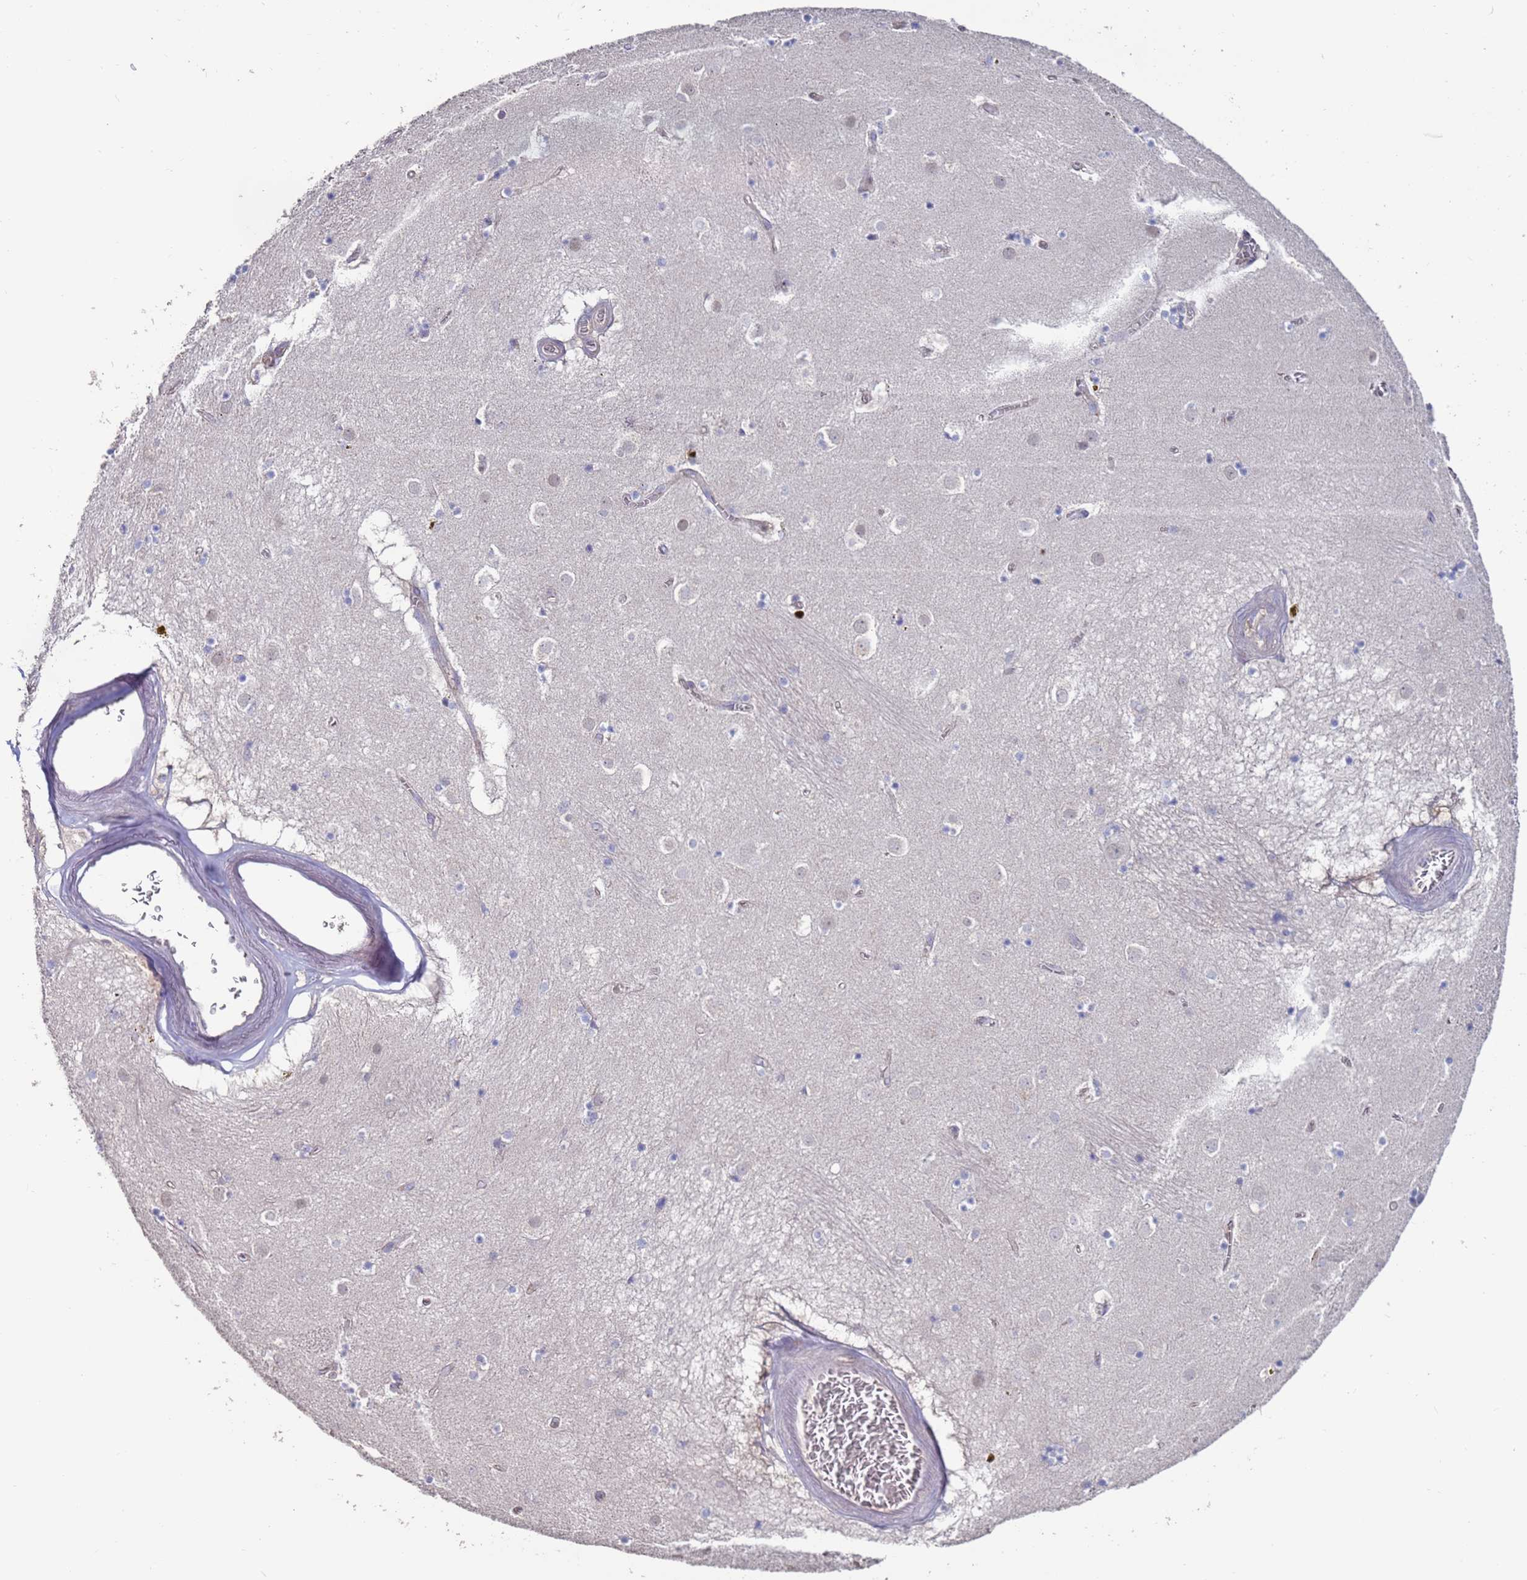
{"staining": {"intensity": "negative", "quantity": "none", "location": "none"}, "tissue": "caudate", "cell_type": "Glial cells", "image_type": "normal", "snomed": [{"axis": "morphology", "description": "Normal tissue, NOS"}, {"axis": "topography", "description": "Lateral ventricle wall"}], "caption": "Protein analysis of benign caudate displays no significant positivity in glial cells. (DAB IHC with hematoxylin counter stain).", "gene": "KRTCAP3", "patient": {"sex": "male", "age": 70}}